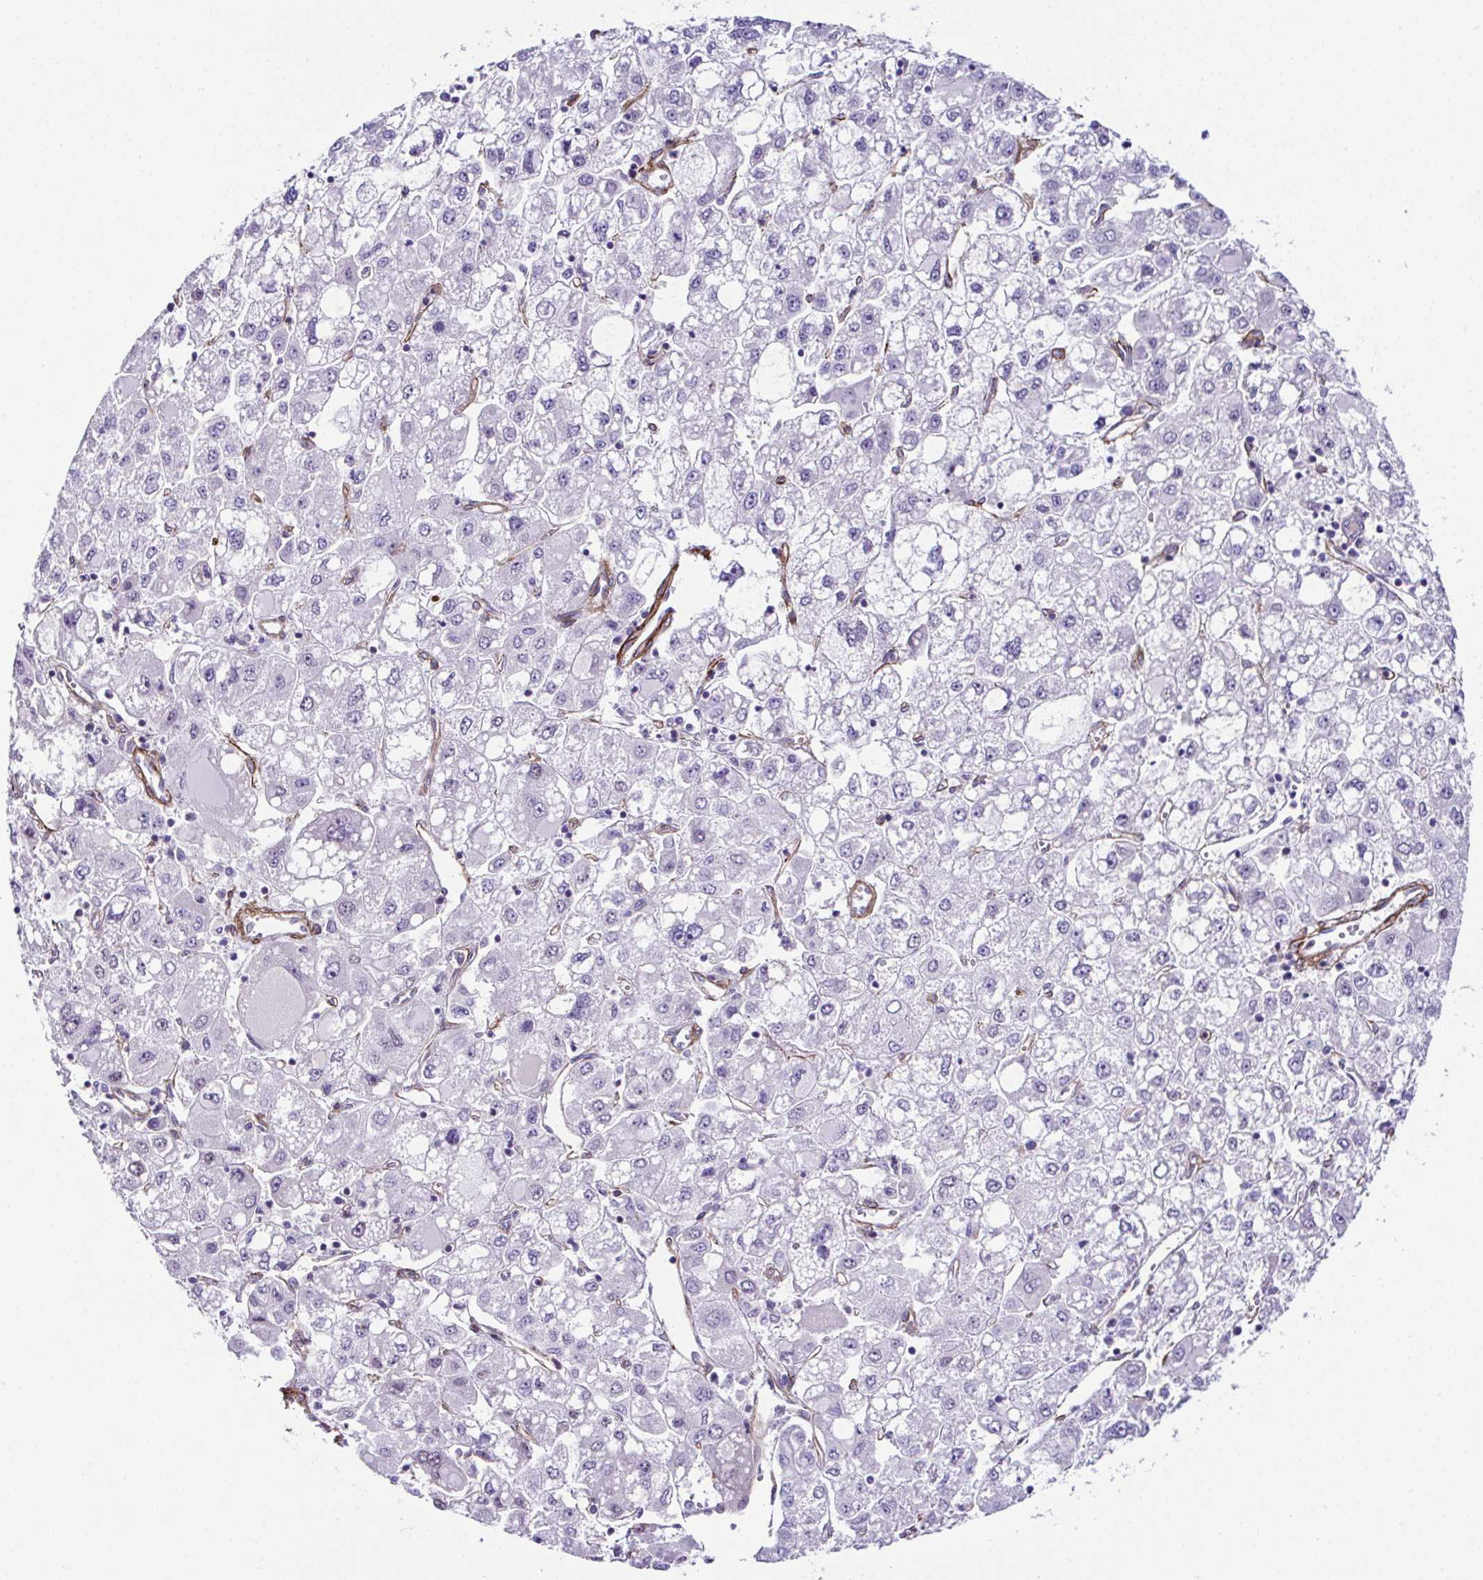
{"staining": {"intensity": "negative", "quantity": "none", "location": "none"}, "tissue": "liver cancer", "cell_type": "Tumor cells", "image_type": "cancer", "snomed": [{"axis": "morphology", "description": "Carcinoma, Hepatocellular, NOS"}, {"axis": "topography", "description": "Liver"}], "caption": "A photomicrograph of liver hepatocellular carcinoma stained for a protein displays no brown staining in tumor cells.", "gene": "FBXO34", "patient": {"sex": "male", "age": 40}}